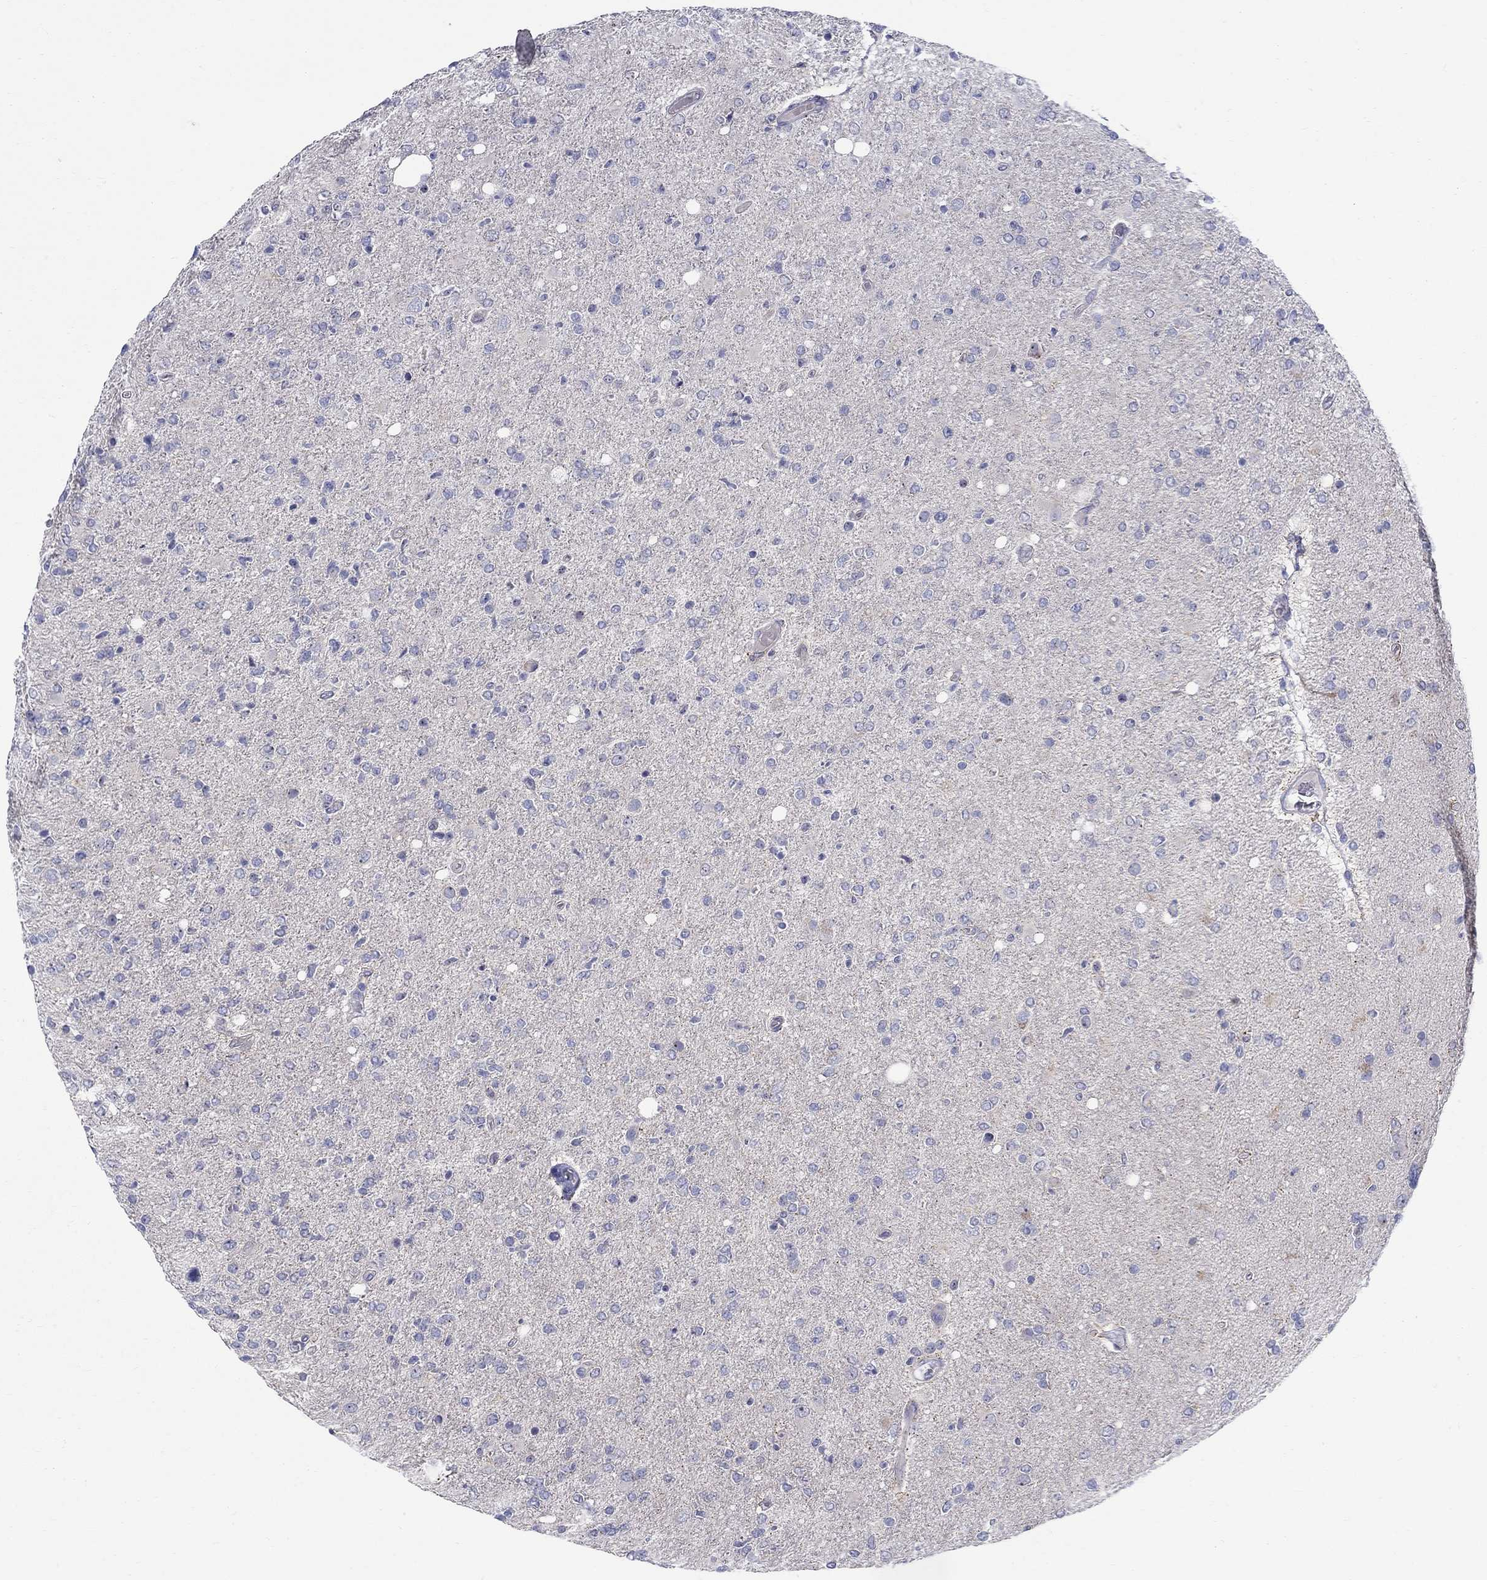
{"staining": {"intensity": "negative", "quantity": "none", "location": "none"}, "tissue": "glioma", "cell_type": "Tumor cells", "image_type": "cancer", "snomed": [{"axis": "morphology", "description": "Glioma, malignant, High grade"}, {"axis": "topography", "description": "Cerebral cortex"}], "caption": "The immunohistochemistry (IHC) histopathology image has no significant expression in tumor cells of glioma tissue. (IHC, brightfield microscopy, high magnification).", "gene": "QRFPR", "patient": {"sex": "male", "age": 70}}